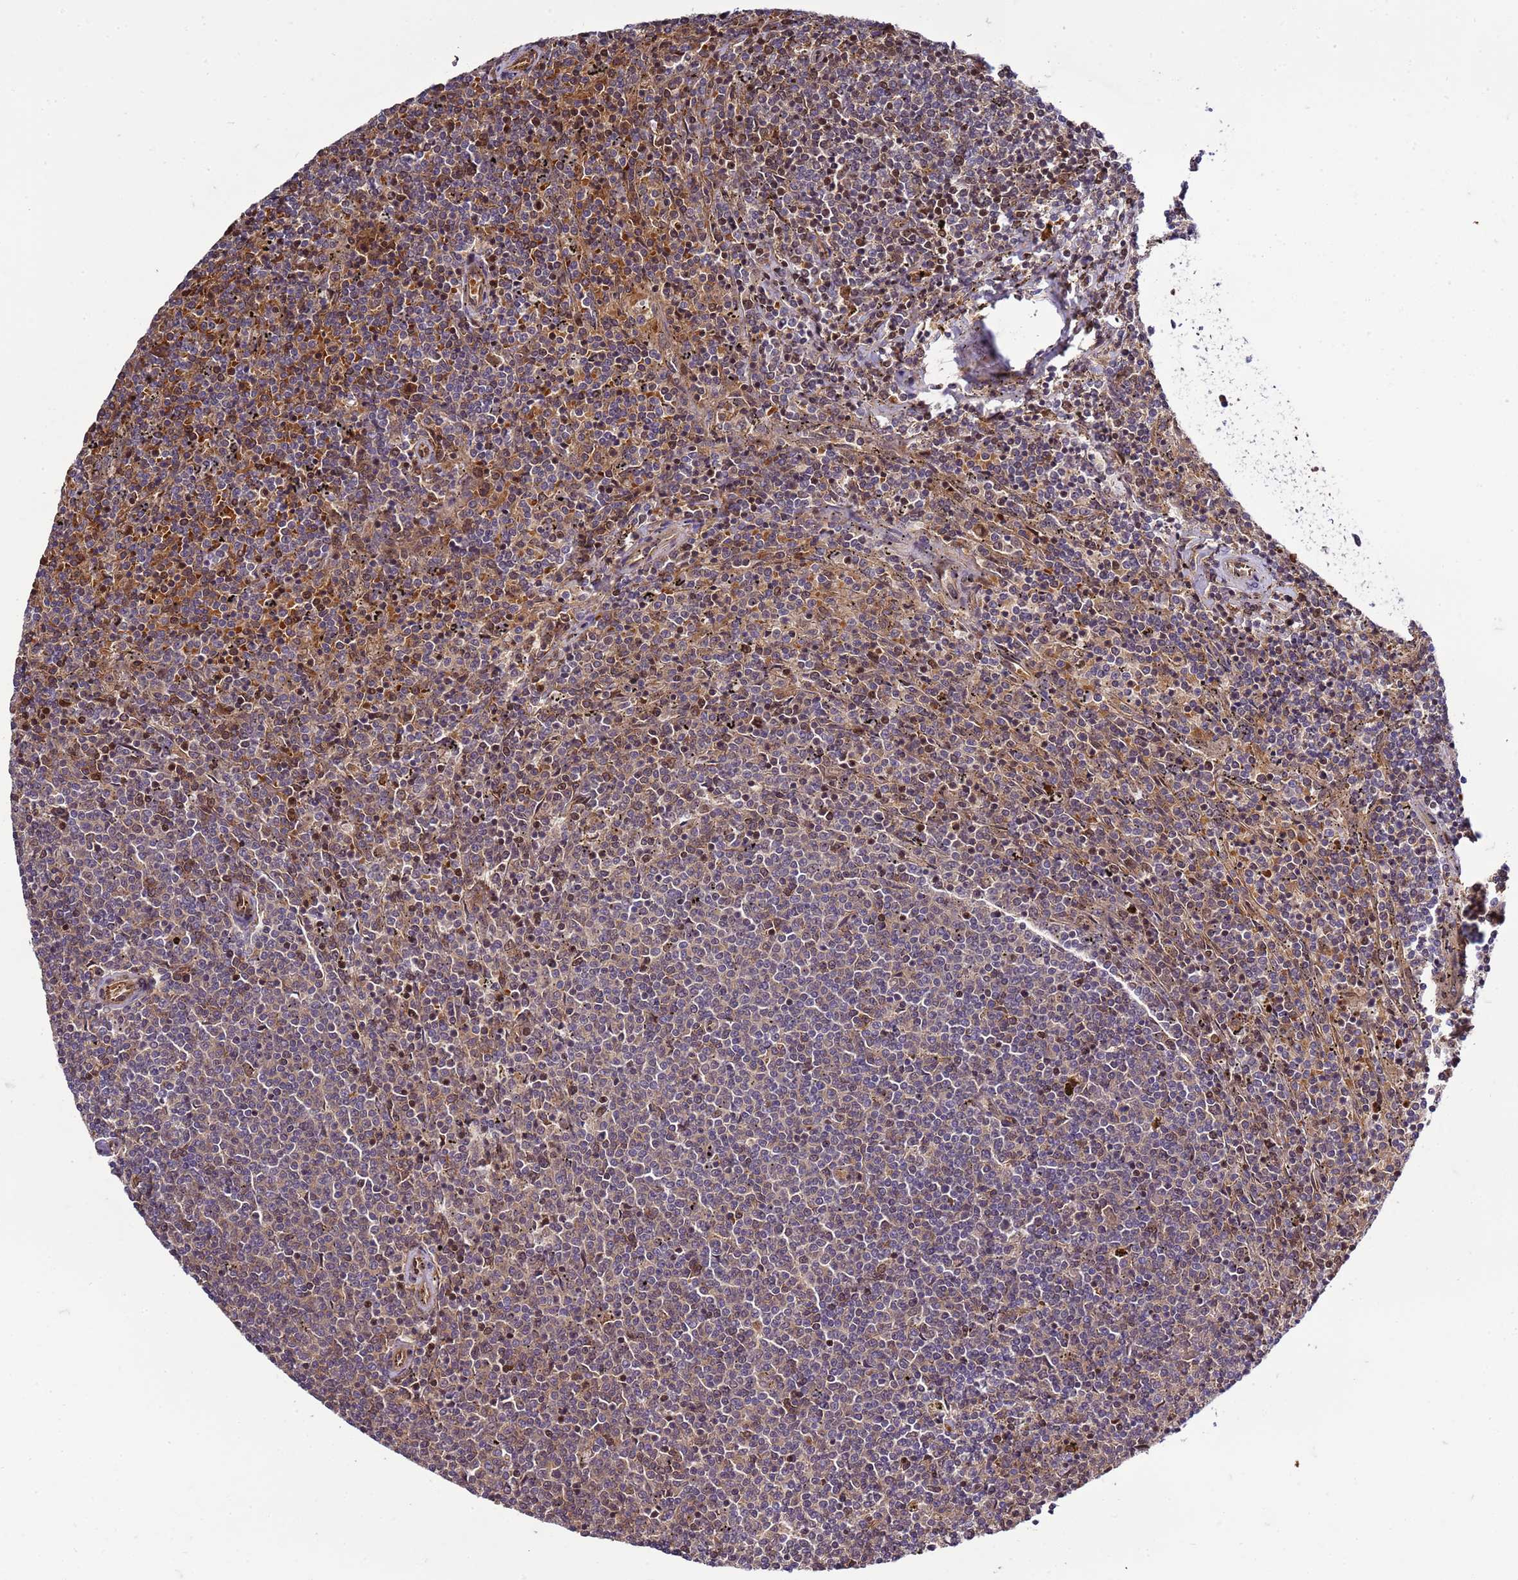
{"staining": {"intensity": "weak", "quantity": "<25%", "location": "nuclear"}, "tissue": "lymphoma", "cell_type": "Tumor cells", "image_type": "cancer", "snomed": [{"axis": "morphology", "description": "Malignant lymphoma, non-Hodgkin's type, Low grade"}, {"axis": "topography", "description": "Spleen"}], "caption": "Image shows no protein expression in tumor cells of lymphoma tissue.", "gene": "GEN1", "patient": {"sex": "female", "age": 50}}